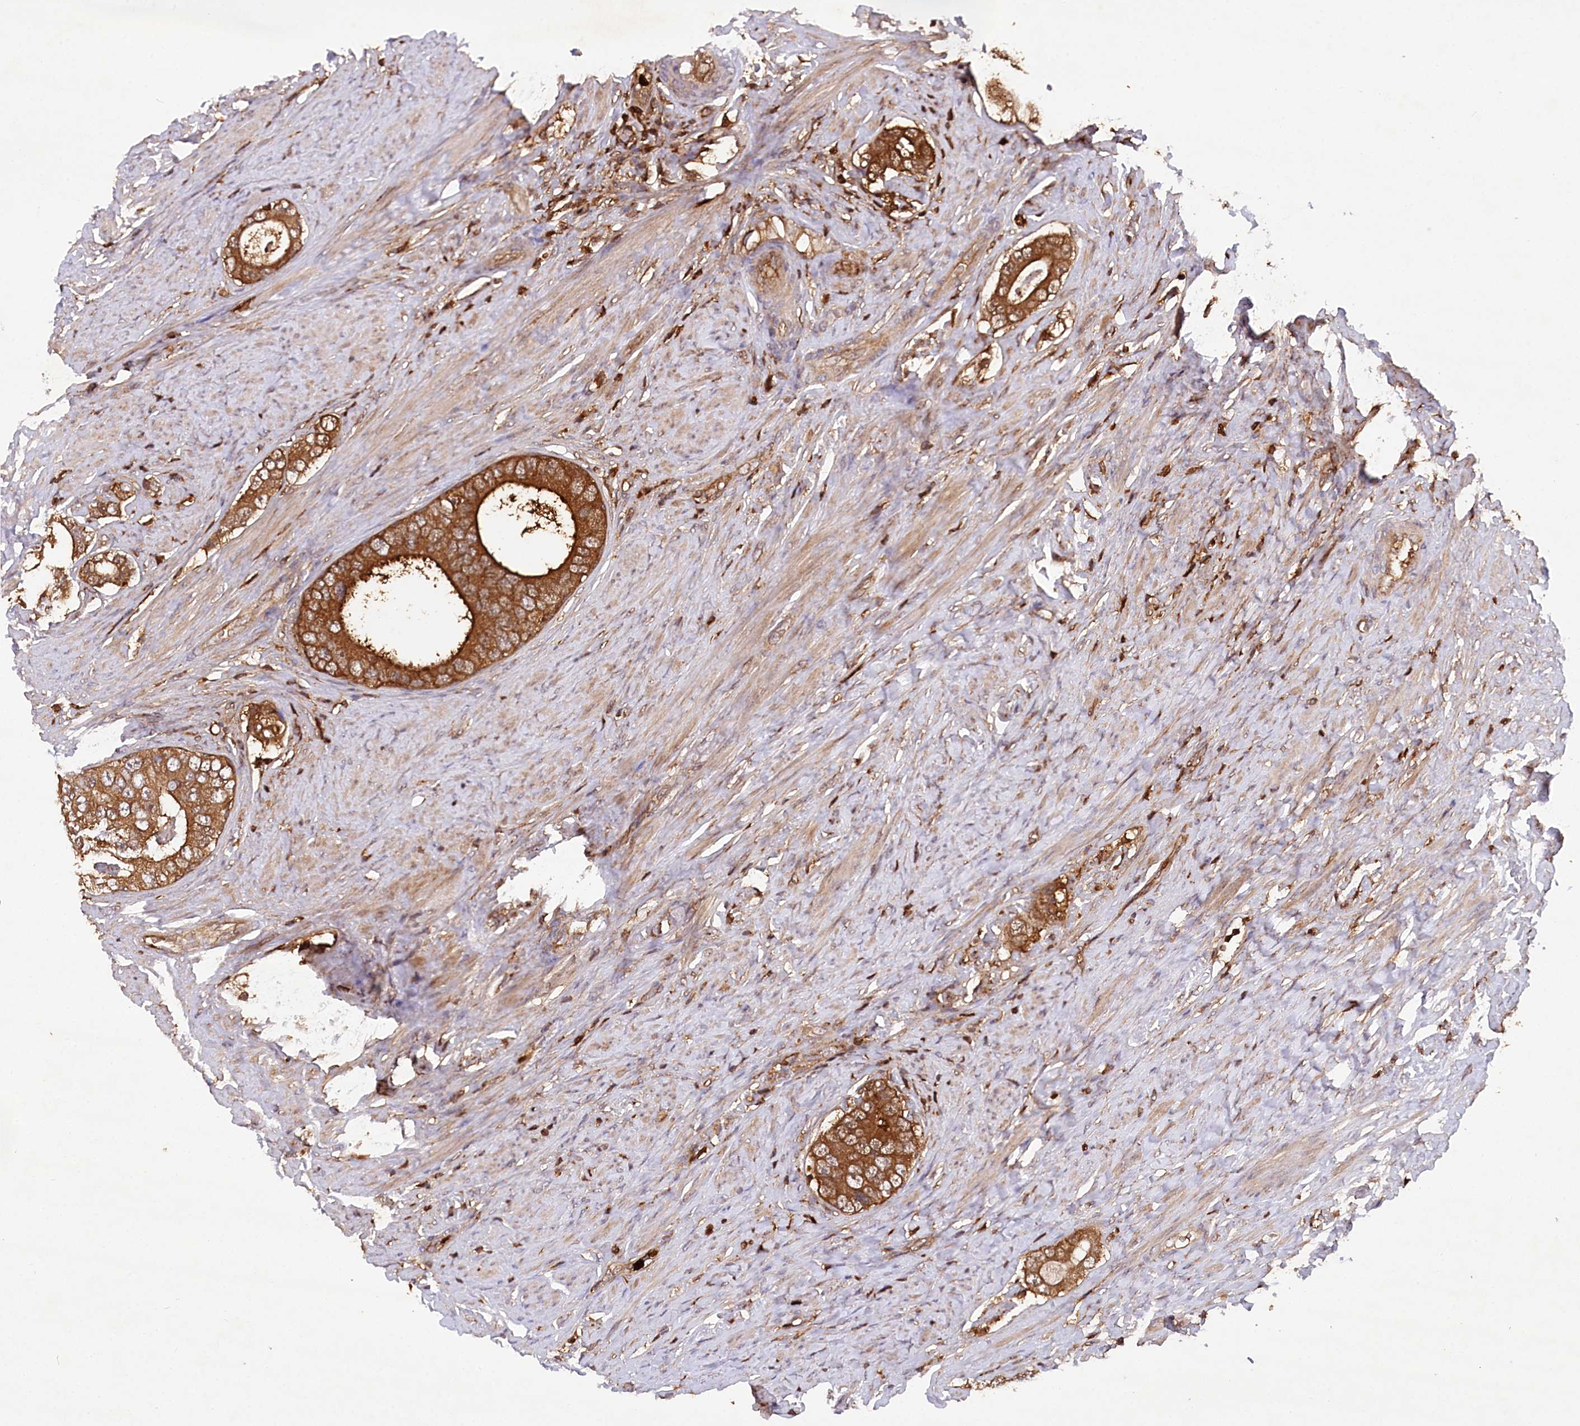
{"staining": {"intensity": "strong", "quantity": ">75%", "location": "cytoplasmic/membranous"}, "tissue": "prostate cancer", "cell_type": "Tumor cells", "image_type": "cancer", "snomed": [{"axis": "morphology", "description": "Adenocarcinoma, High grade"}, {"axis": "topography", "description": "Prostate"}], "caption": "Immunohistochemical staining of prostate high-grade adenocarcinoma shows strong cytoplasmic/membranous protein positivity in about >75% of tumor cells.", "gene": "LSG1", "patient": {"sex": "male", "age": 56}}